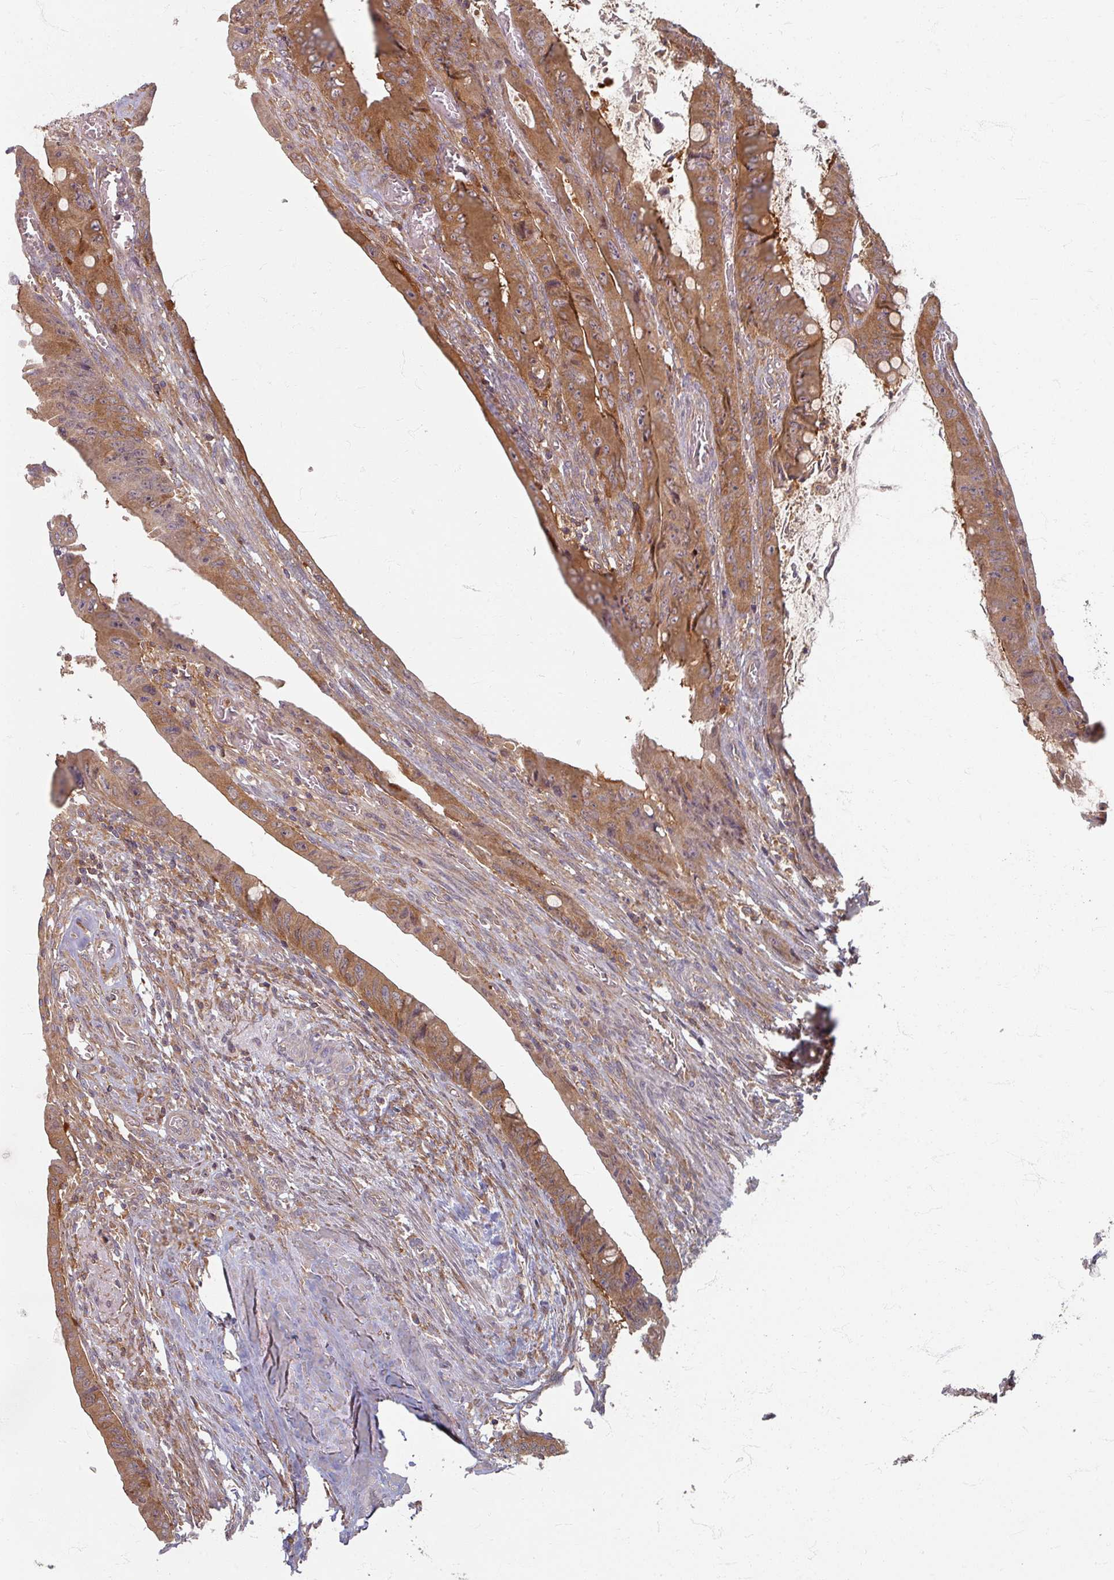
{"staining": {"intensity": "moderate", "quantity": ">75%", "location": "cytoplasmic/membranous"}, "tissue": "colorectal cancer", "cell_type": "Tumor cells", "image_type": "cancer", "snomed": [{"axis": "morphology", "description": "Adenocarcinoma, NOS"}, {"axis": "topography", "description": "Rectum"}], "caption": "The histopathology image exhibits a brown stain indicating the presence of a protein in the cytoplasmic/membranous of tumor cells in adenocarcinoma (colorectal). The protein of interest is shown in brown color, while the nuclei are stained blue.", "gene": "STAM", "patient": {"sex": "male", "age": 78}}